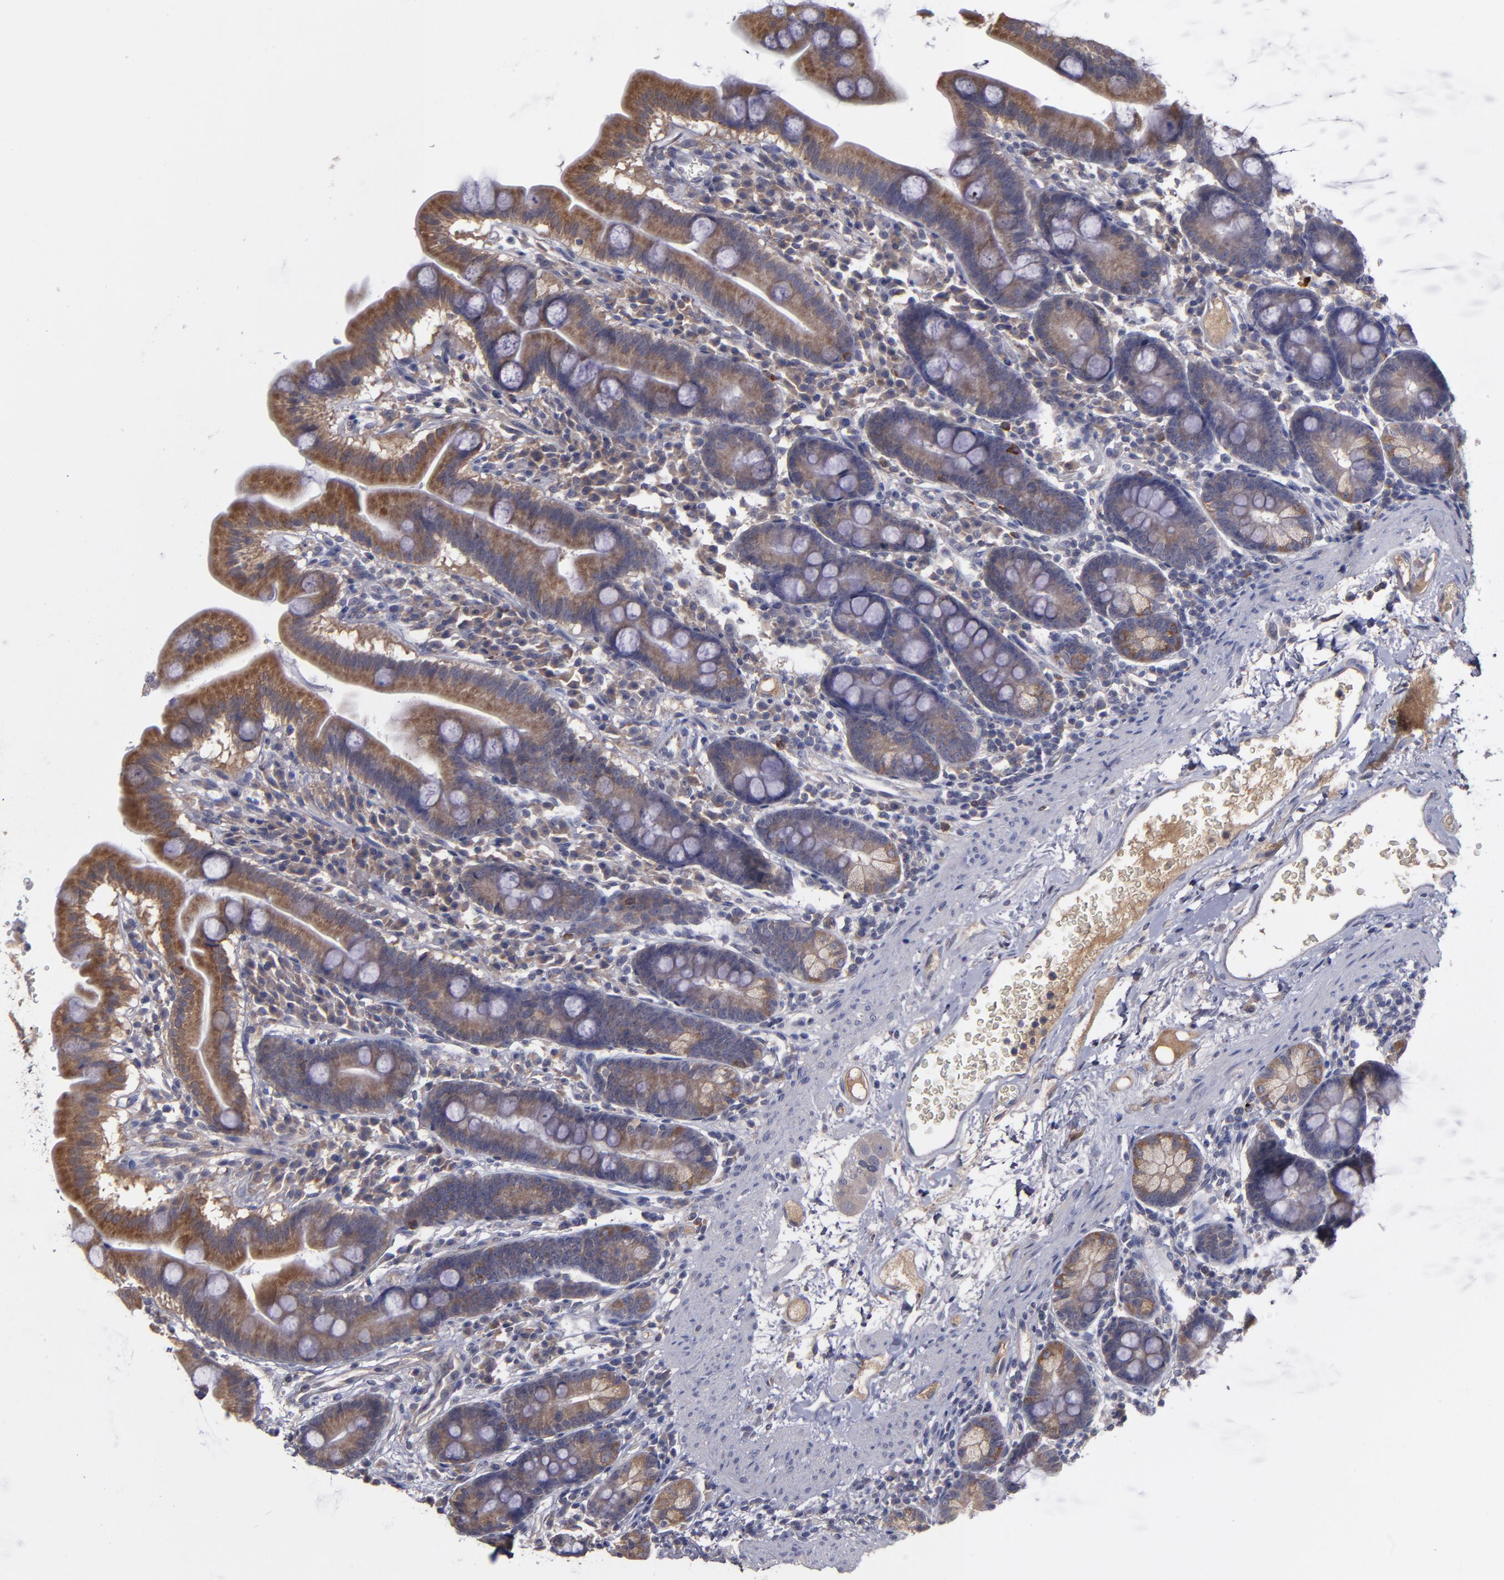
{"staining": {"intensity": "moderate", "quantity": ">75%", "location": "cytoplasmic/membranous"}, "tissue": "duodenum", "cell_type": "Glandular cells", "image_type": "normal", "snomed": [{"axis": "morphology", "description": "Normal tissue, NOS"}, {"axis": "topography", "description": "Duodenum"}], "caption": "Glandular cells reveal medium levels of moderate cytoplasmic/membranous staining in about >75% of cells in benign duodenum. (DAB = brown stain, brightfield microscopy at high magnification).", "gene": "MMP11", "patient": {"sex": "male", "age": 50}}